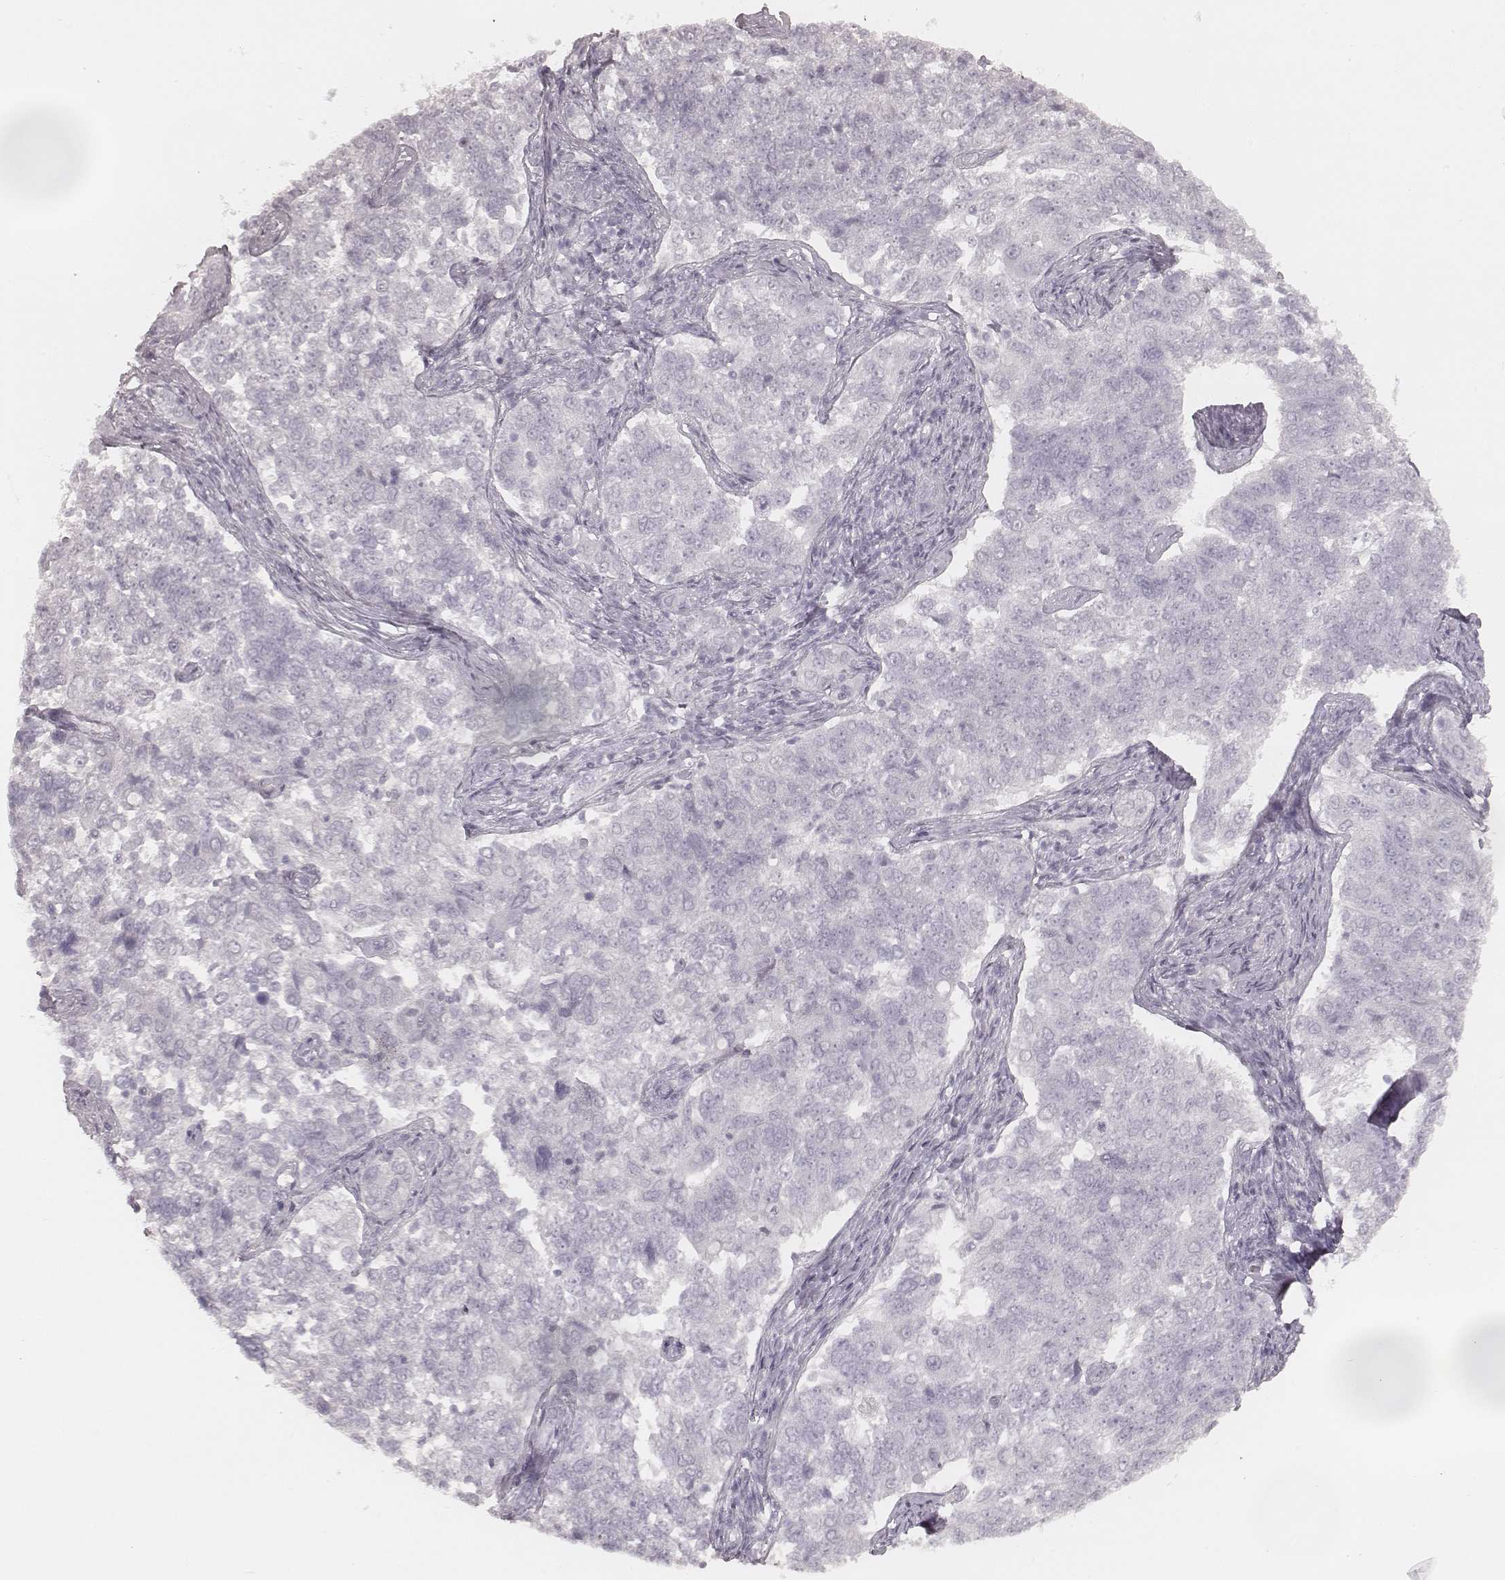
{"staining": {"intensity": "negative", "quantity": "none", "location": "none"}, "tissue": "endometrial cancer", "cell_type": "Tumor cells", "image_type": "cancer", "snomed": [{"axis": "morphology", "description": "Adenocarcinoma, NOS"}, {"axis": "topography", "description": "Endometrium"}], "caption": "A micrograph of human endometrial adenocarcinoma is negative for staining in tumor cells.", "gene": "KRT31", "patient": {"sex": "female", "age": 43}}